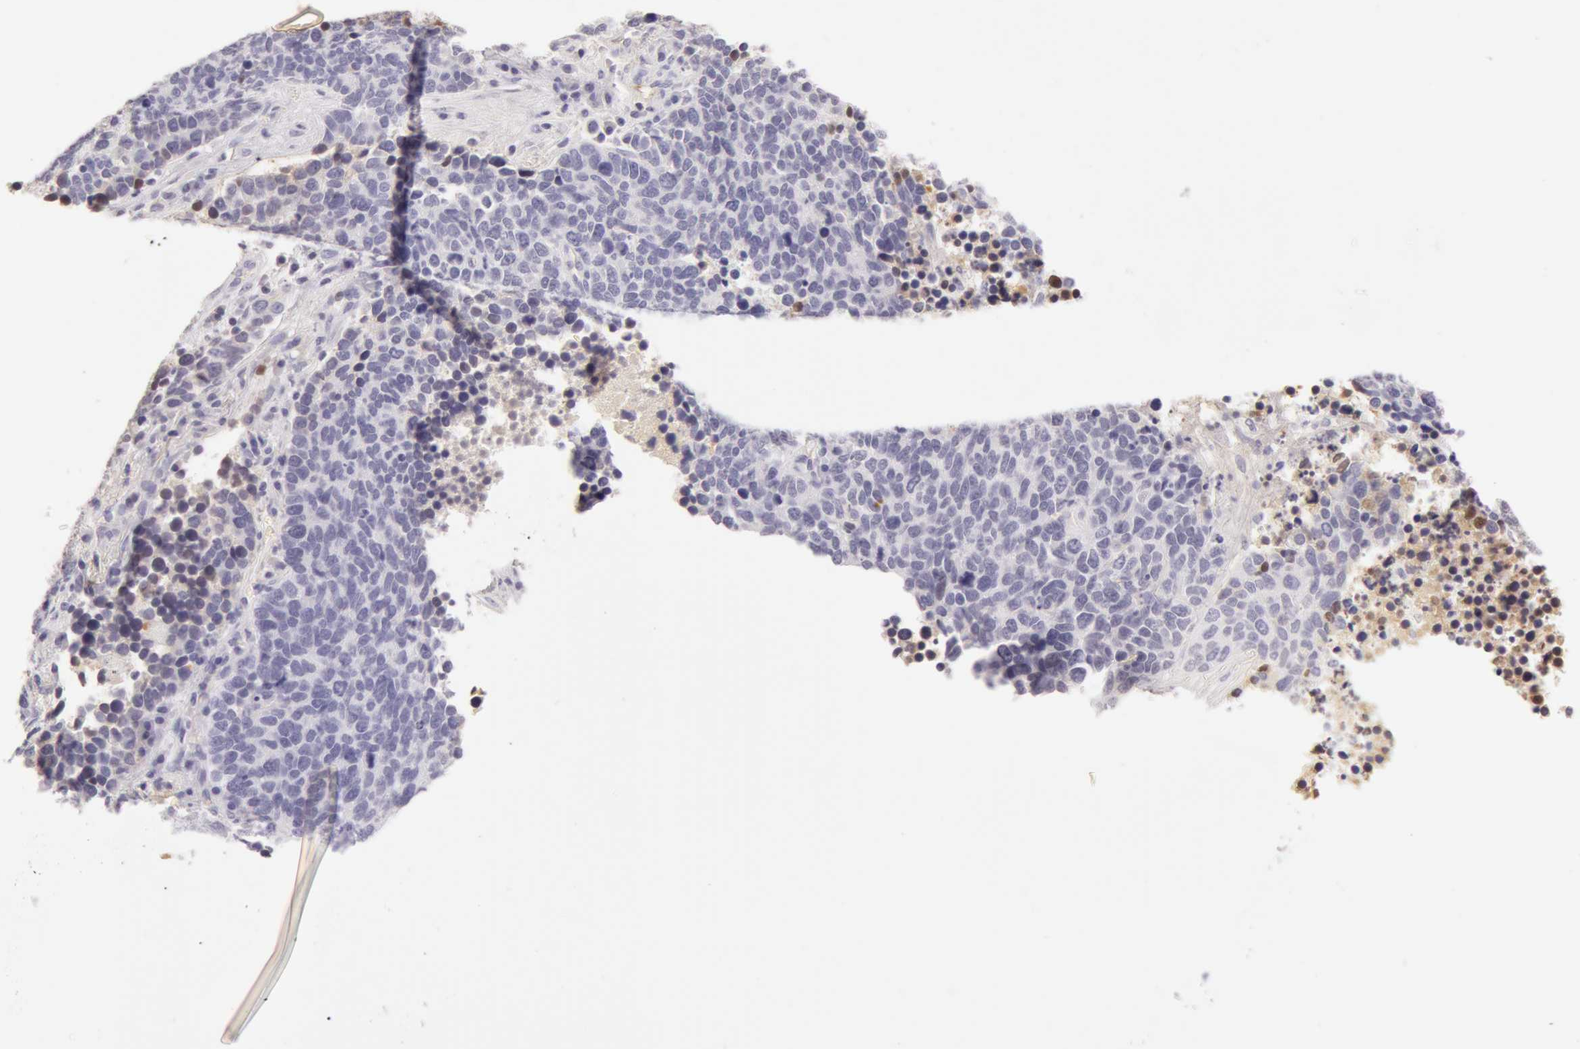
{"staining": {"intensity": "negative", "quantity": "none", "location": "none"}, "tissue": "lung cancer", "cell_type": "Tumor cells", "image_type": "cancer", "snomed": [{"axis": "morphology", "description": "Neoplasm, malignant, NOS"}, {"axis": "topography", "description": "Lung"}], "caption": "Human lung cancer stained for a protein using IHC reveals no expression in tumor cells.", "gene": "AHSG", "patient": {"sex": "female", "age": 75}}